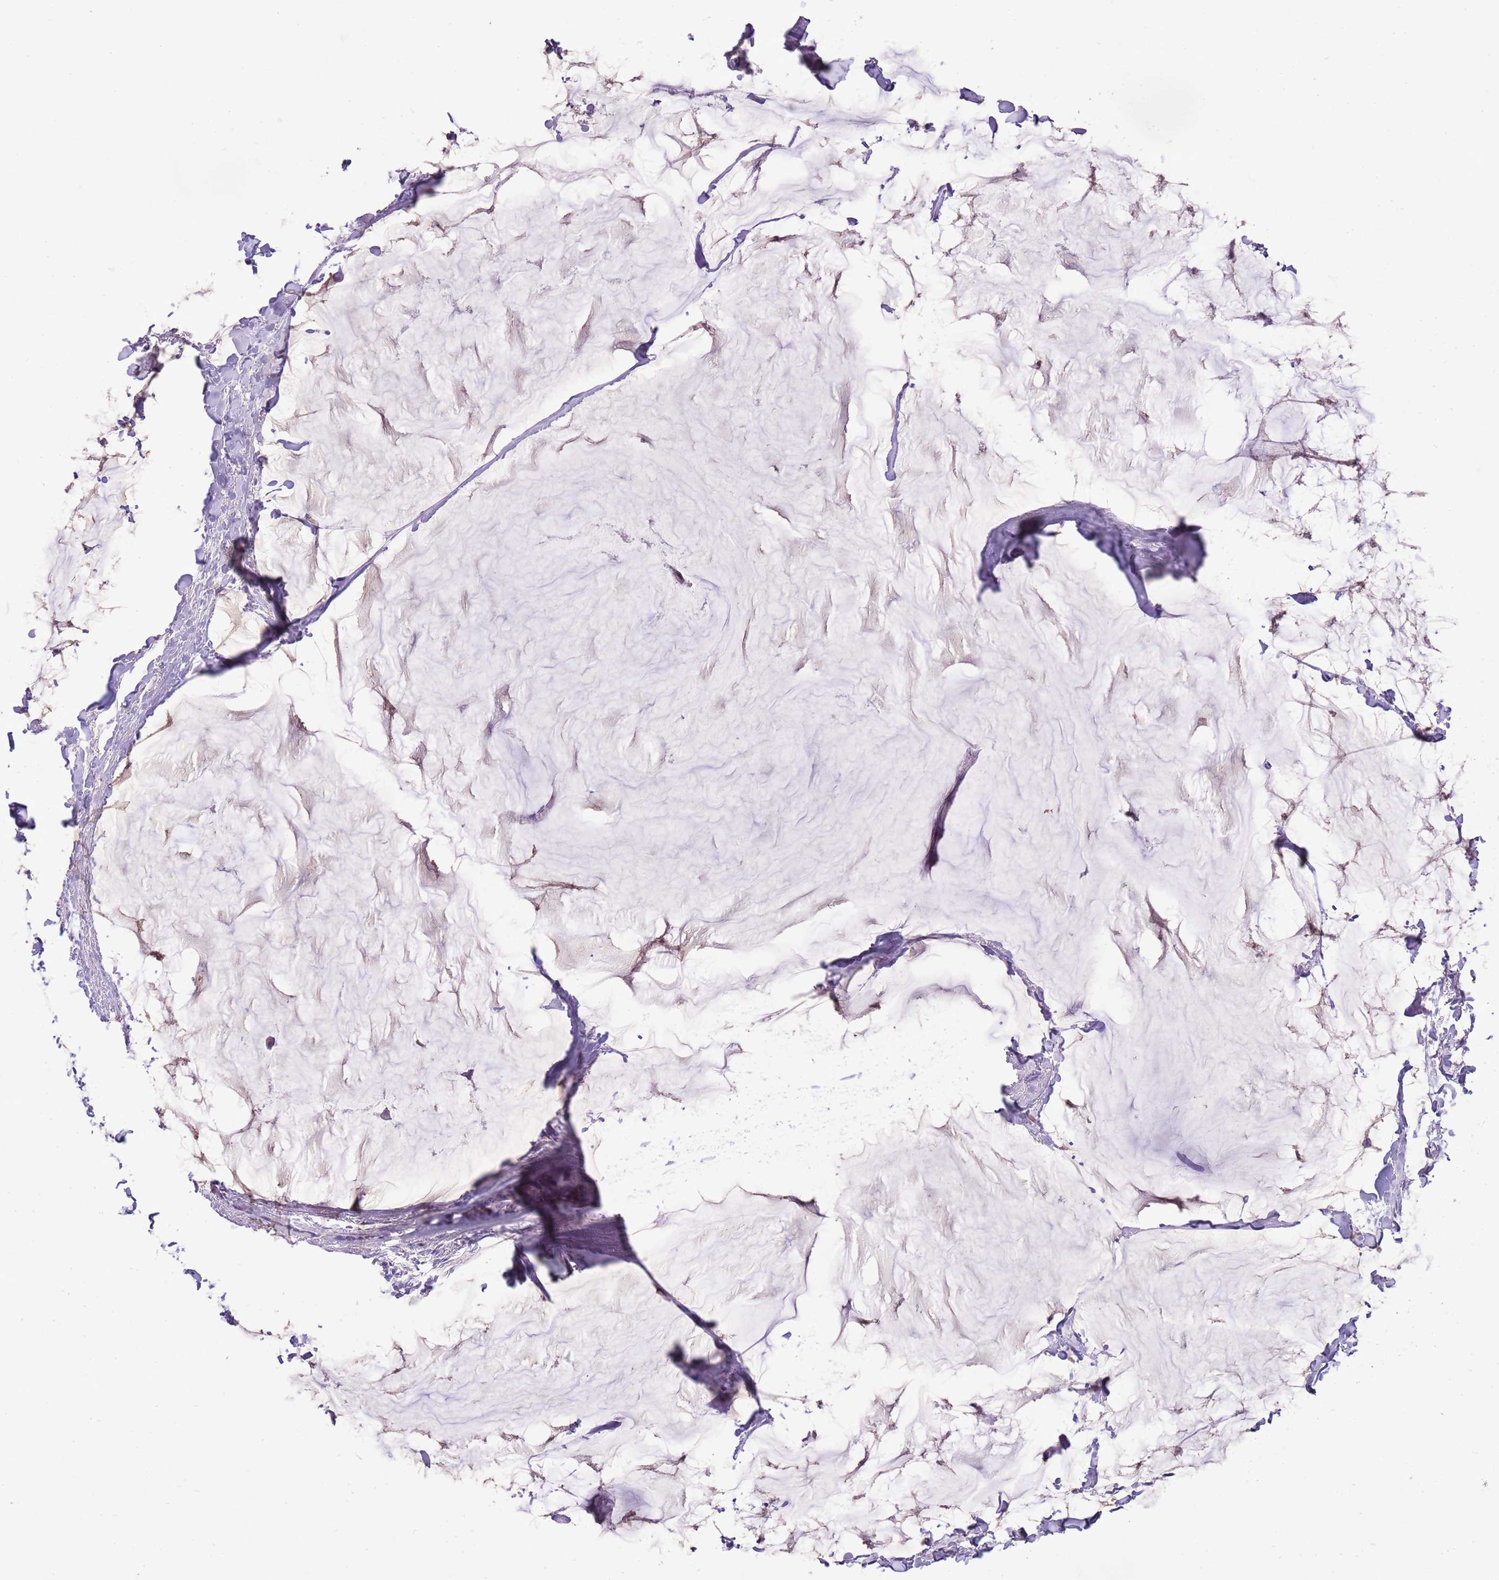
{"staining": {"intensity": "negative", "quantity": "none", "location": "none"}, "tissue": "breast cancer", "cell_type": "Tumor cells", "image_type": "cancer", "snomed": [{"axis": "morphology", "description": "Duct carcinoma"}, {"axis": "topography", "description": "Breast"}], "caption": "IHC of human breast cancer (invasive ductal carcinoma) shows no staining in tumor cells. The staining was performed using DAB to visualize the protein expression in brown, while the nuclei were stained in blue with hematoxylin (Magnification: 20x).", "gene": "FBRSL1", "patient": {"sex": "female", "age": 93}}